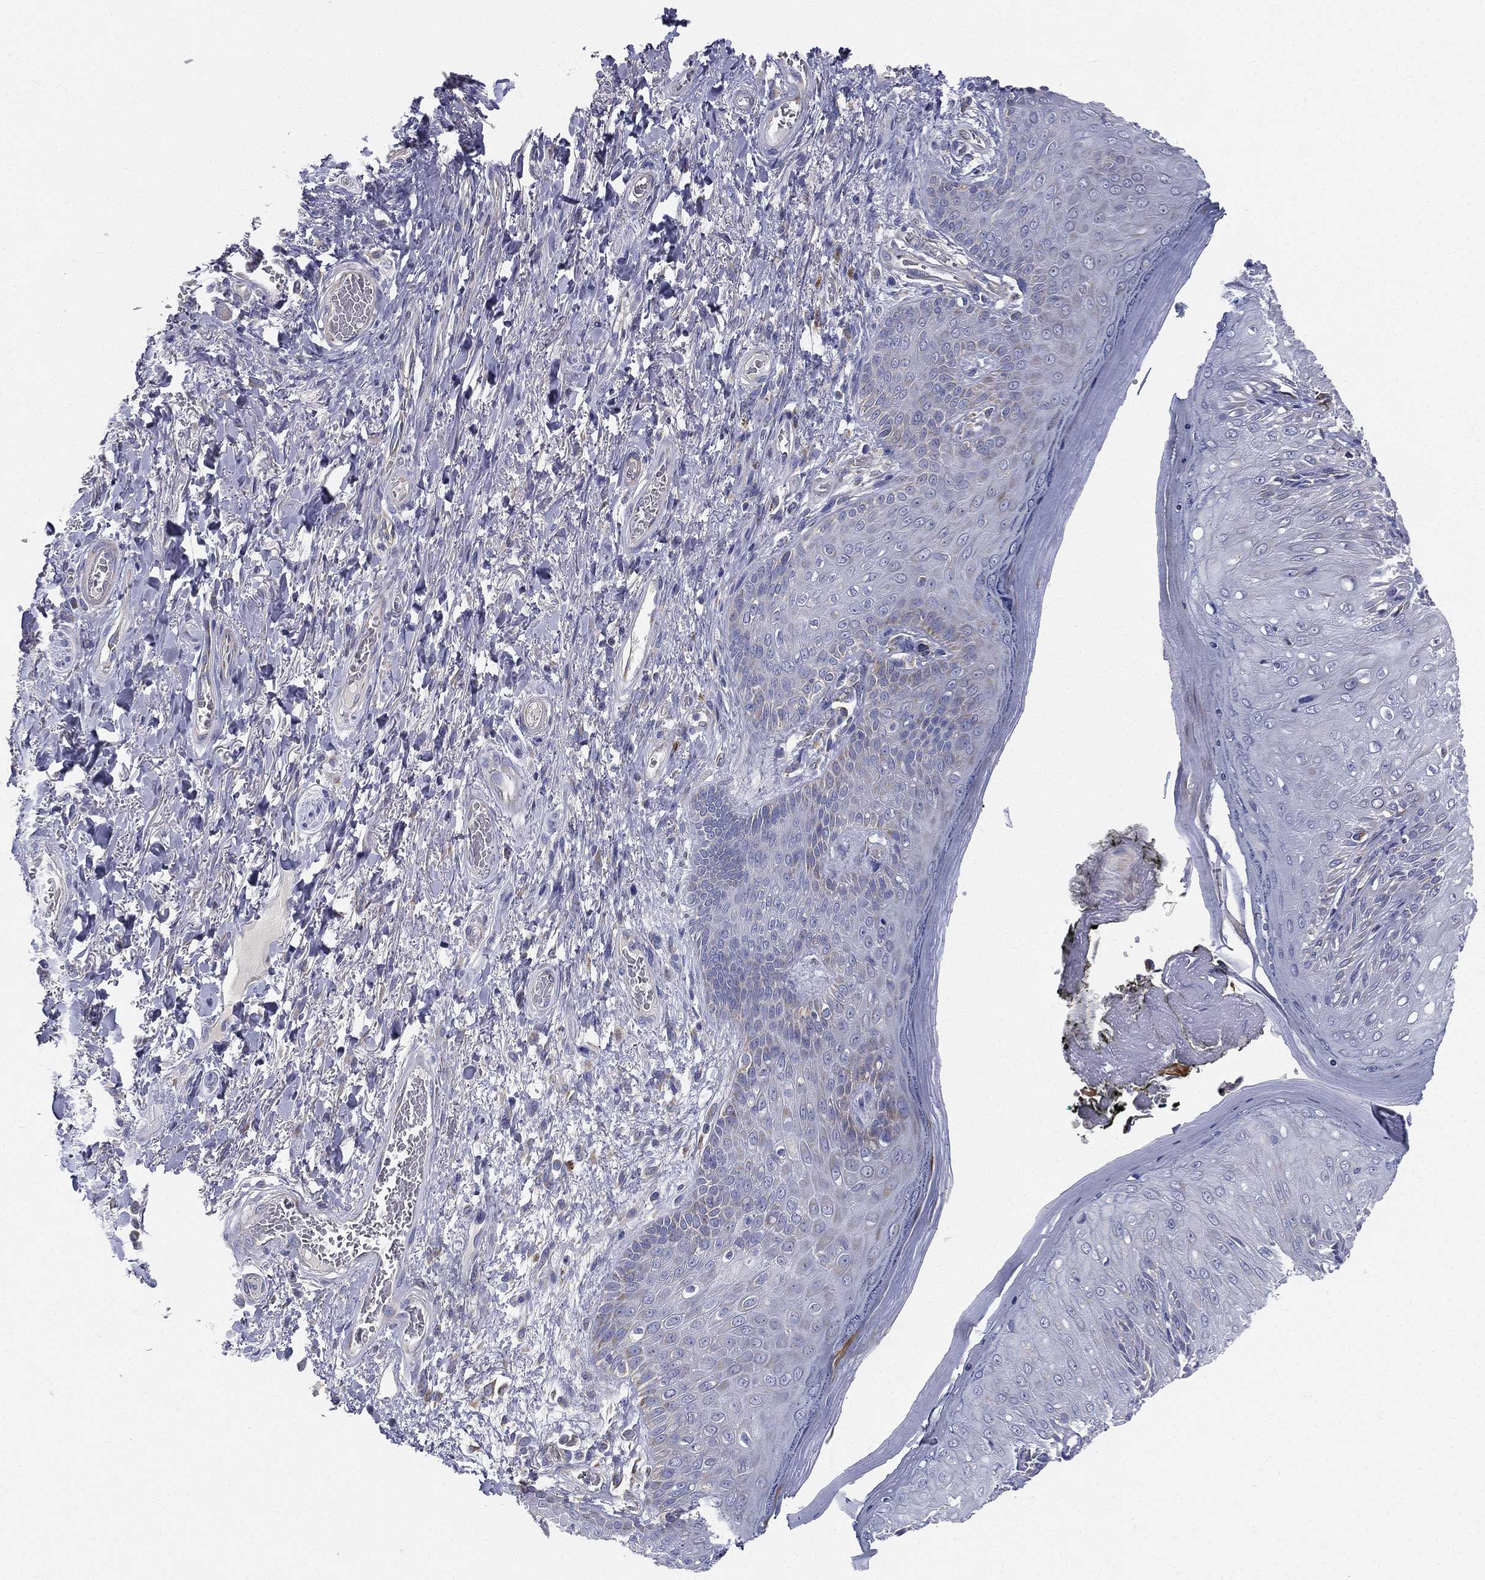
{"staining": {"intensity": "negative", "quantity": "none", "location": "none"}, "tissue": "skin", "cell_type": "Epidermal cells", "image_type": "normal", "snomed": [{"axis": "morphology", "description": "Normal tissue, NOS"}, {"axis": "morphology", "description": "Adenocarcinoma, NOS"}, {"axis": "topography", "description": "Rectum"}, {"axis": "topography", "description": "Anal"}], "caption": "Skin stained for a protein using IHC displays no expression epidermal cells.", "gene": "PWWP3A", "patient": {"sex": "female", "age": 68}}